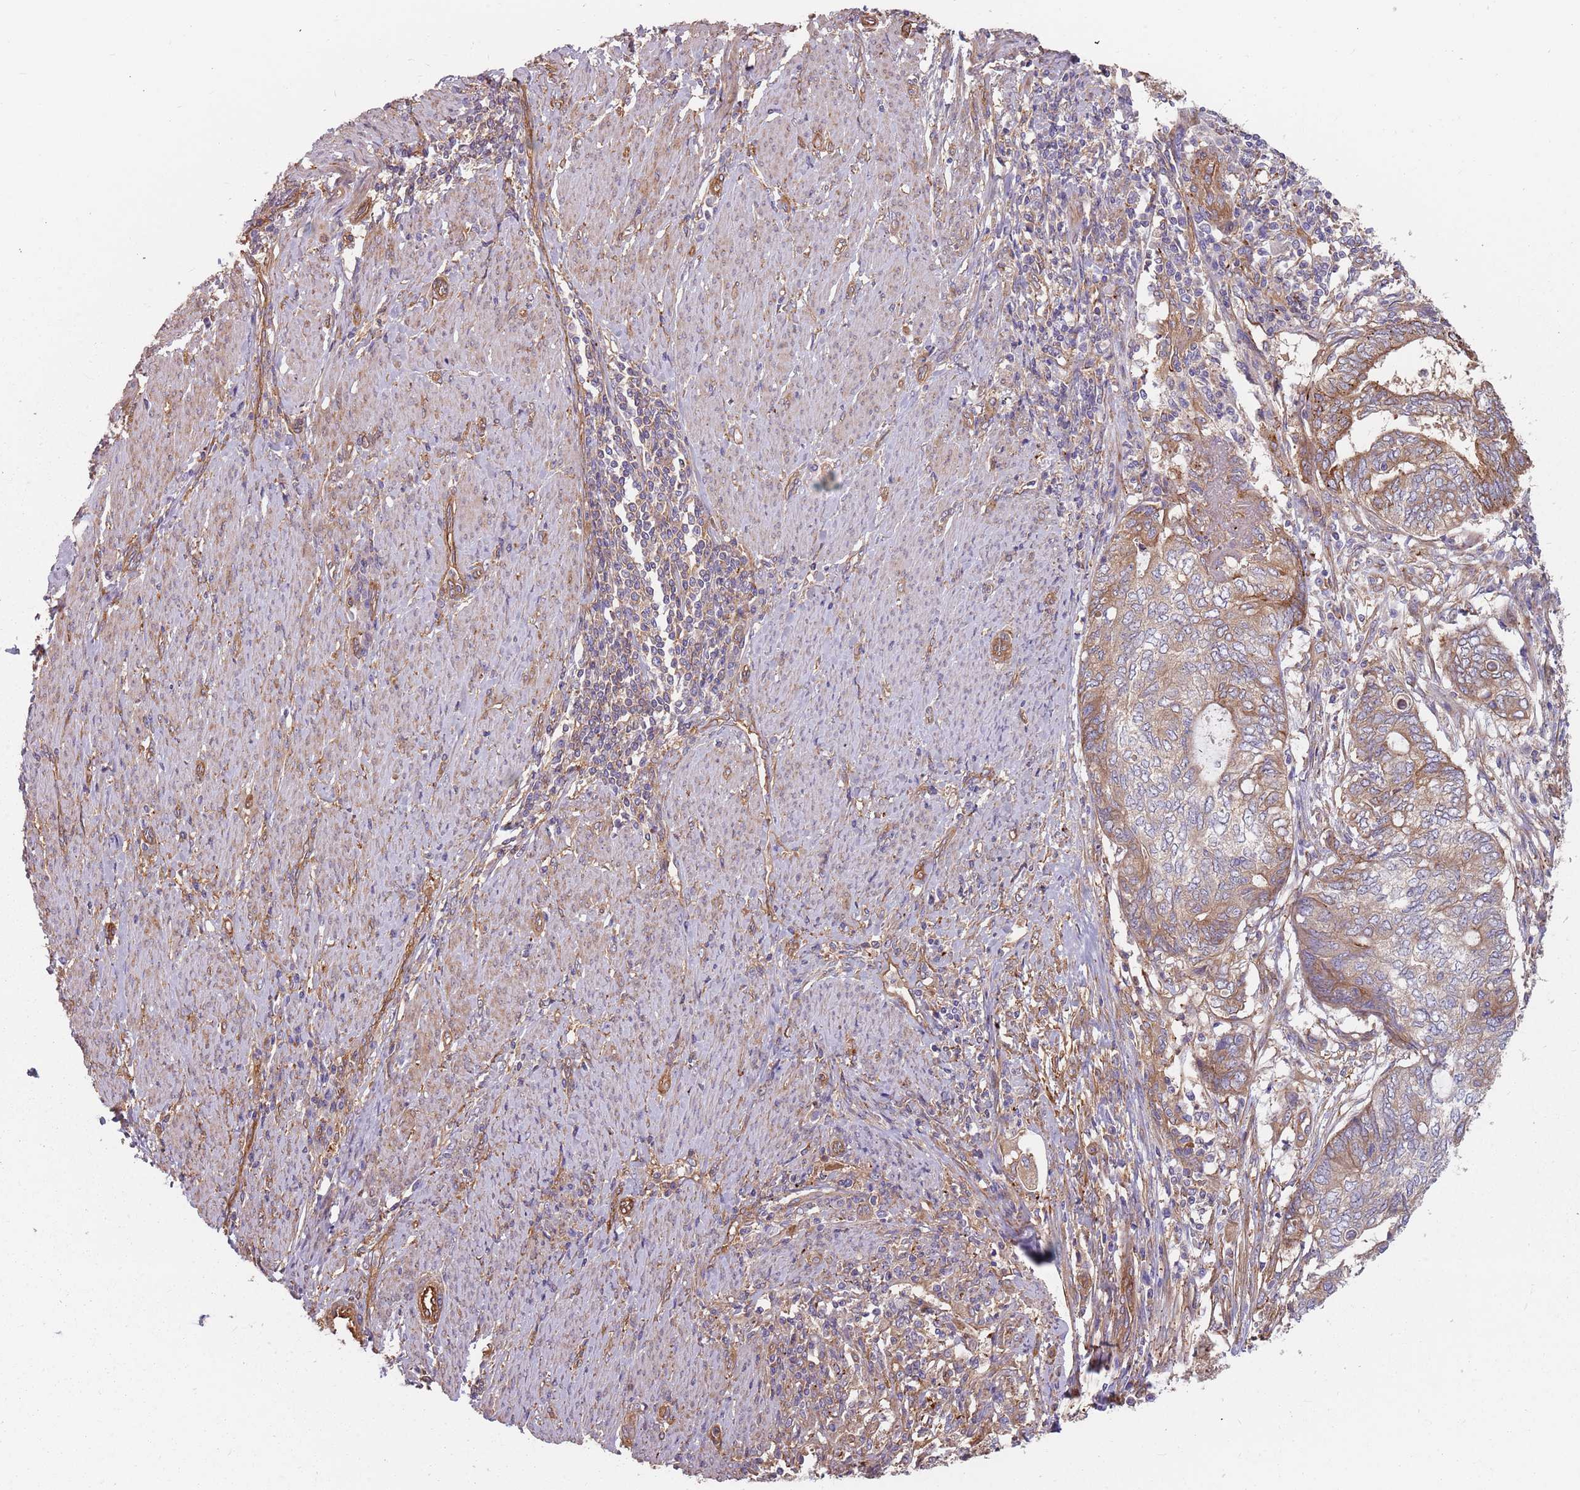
{"staining": {"intensity": "moderate", "quantity": "25%-75%", "location": "cytoplasmic/membranous"}, "tissue": "endometrial cancer", "cell_type": "Tumor cells", "image_type": "cancer", "snomed": [{"axis": "morphology", "description": "Adenocarcinoma, NOS"}, {"axis": "topography", "description": "Uterus"}, {"axis": "topography", "description": "Endometrium"}], "caption": "Moderate cytoplasmic/membranous expression is seen in approximately 25%-75% of tumor cells in endometrial adenocarcinoma.", "gene": "SPDL1", "patient": {"sex": "female", "age": 70}}